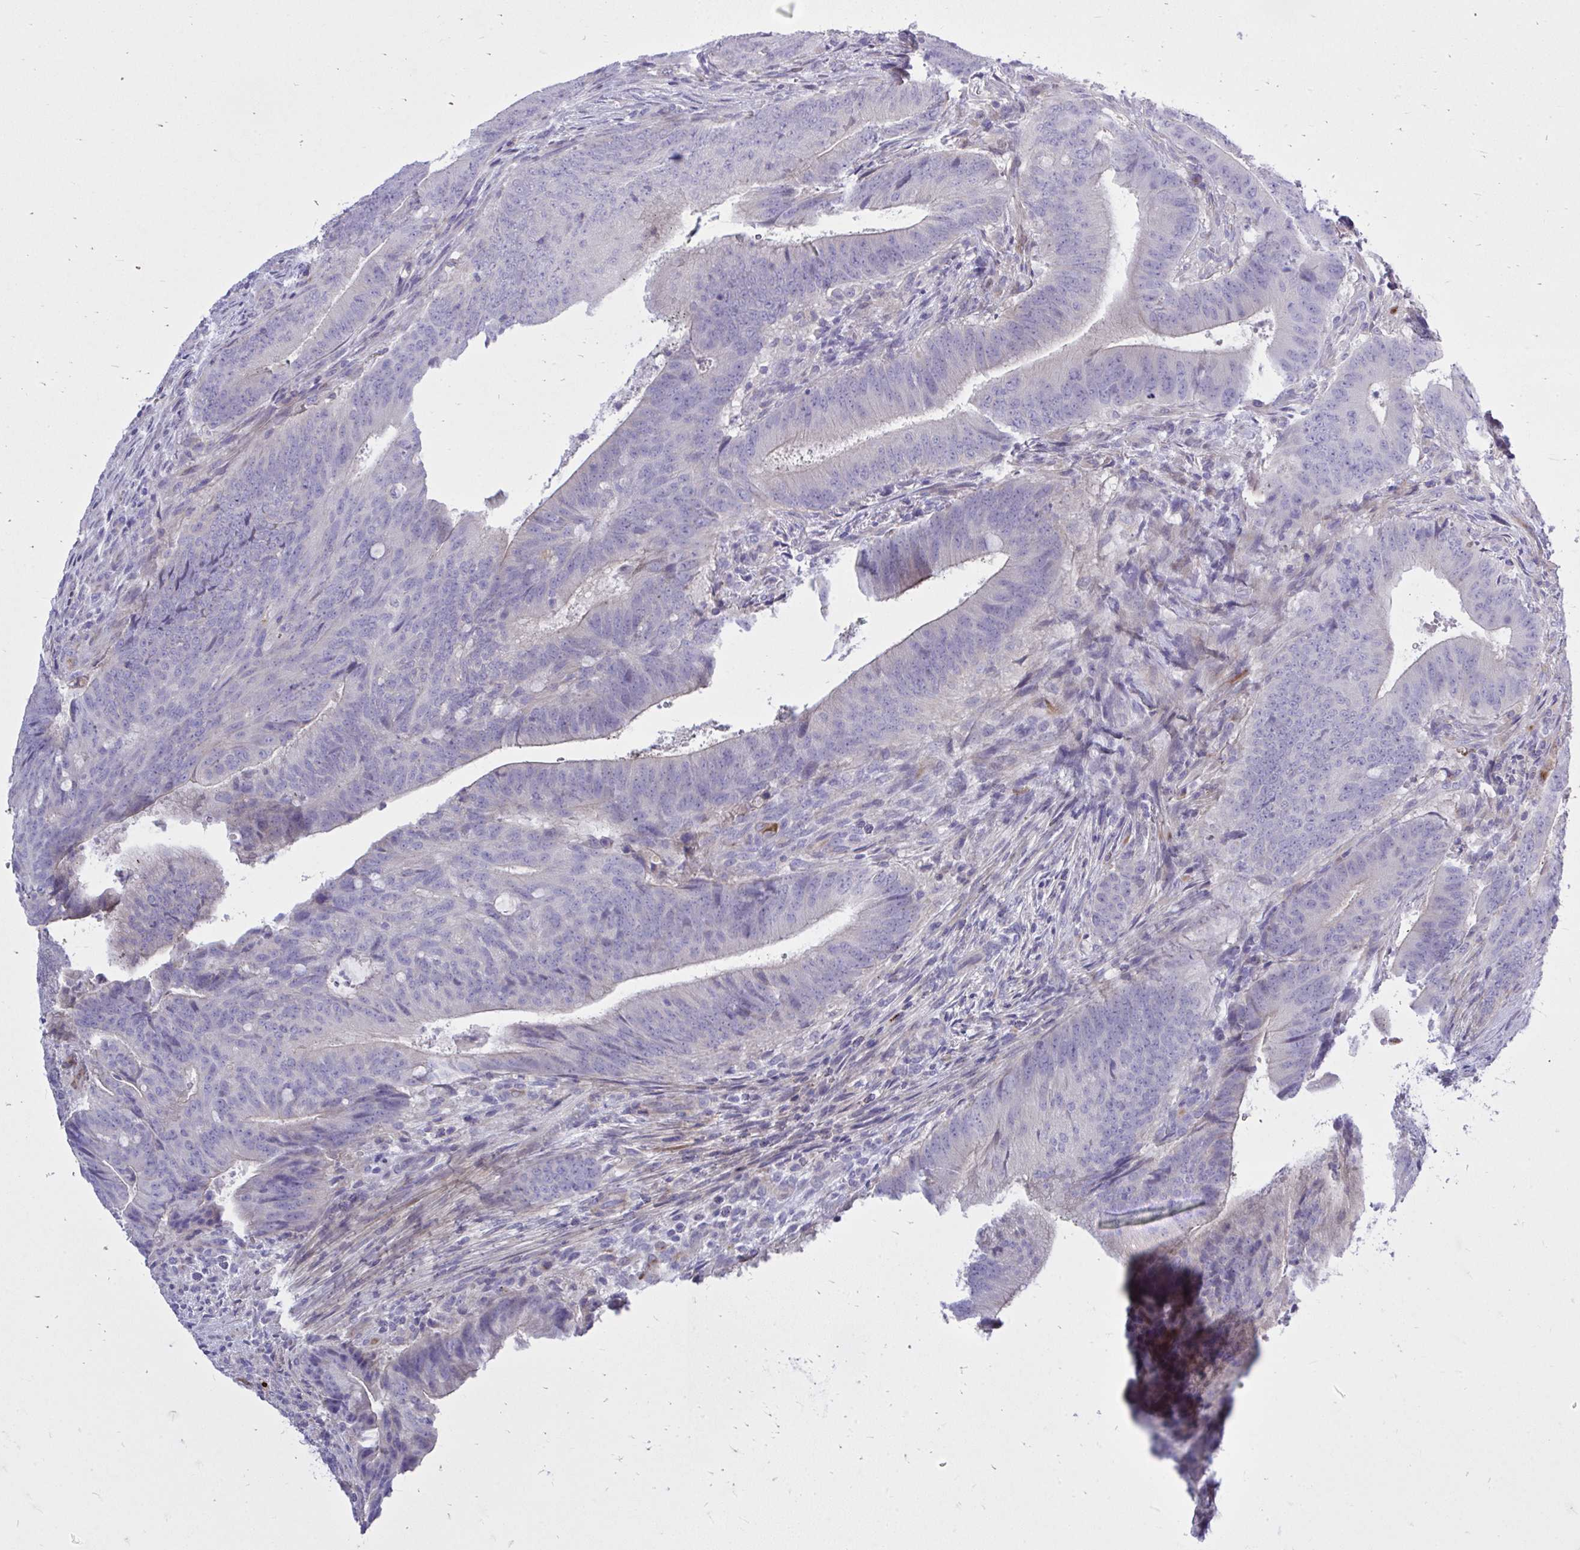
{"staining": {"intensity": "negative", "quantity": "none", "location": "none"}, "tissue": "colorectal cancer", "cell_type": "Tumor cells", "image_type": "cancer", "snomed": [{"axis": "morphology", "description": "Adenocarcinoma, NOS"}, {"axis": "topography", "description": "Colon"}], "caption": "Immunohistochemistry photomicrograph of neoplastic tissue: human colorectal cancer (adenocarcinoma) stained with DAB (3,3'-diaminobenzidine) shows no significant protein staining in tumor cells. (DAB (3,3'-diaminobenzidine) immunohistochemistry (IHC) visualized using brightfield microscopy, high magnification).", "gene": "TP53I11", "patient": {"sex": "female", "age": 43}}